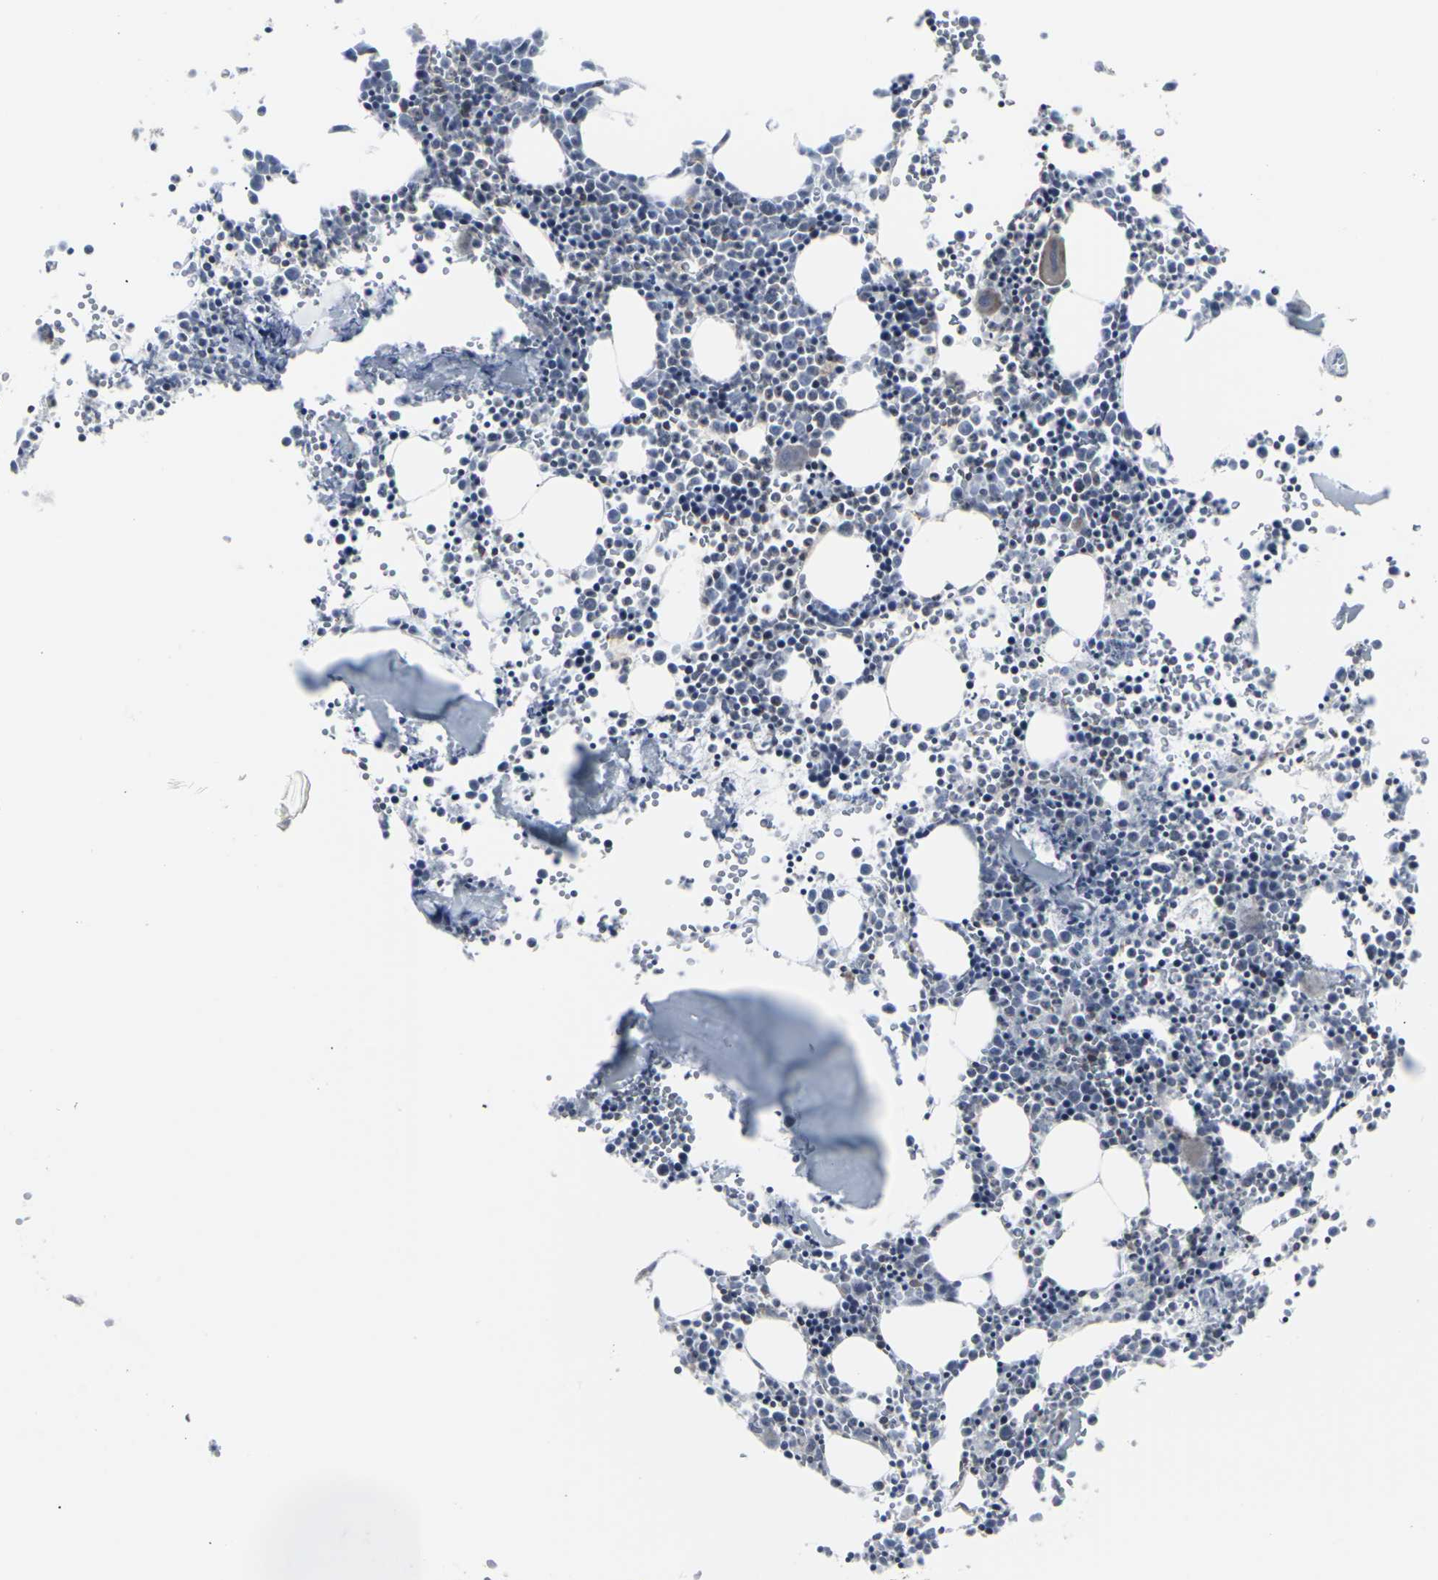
{"staining": {"intensity": "moderate", "quantity": "<25%", "location": "cytoplasmic/membranous"}, "tissue": "bone marrow", "cell_type": "Hematopoietic cells", "image_type": "normal", "snomed": [{"axis": "morphology", "description": "Normal tissue, NOS"}, {"axis": "morphology", "description": "Inflammation, NOS"}, {"axis": "topography", "description": "Bone marrow"}], "caption": "Benign bone marrow was stained to show a protein in brown. There is low levels of moderate cytoplasmic/membranous positivity in about <25% of hematopoietic cells.", "gene": "APOBEC2", "patient": {"sex": "female", "age": 17}}